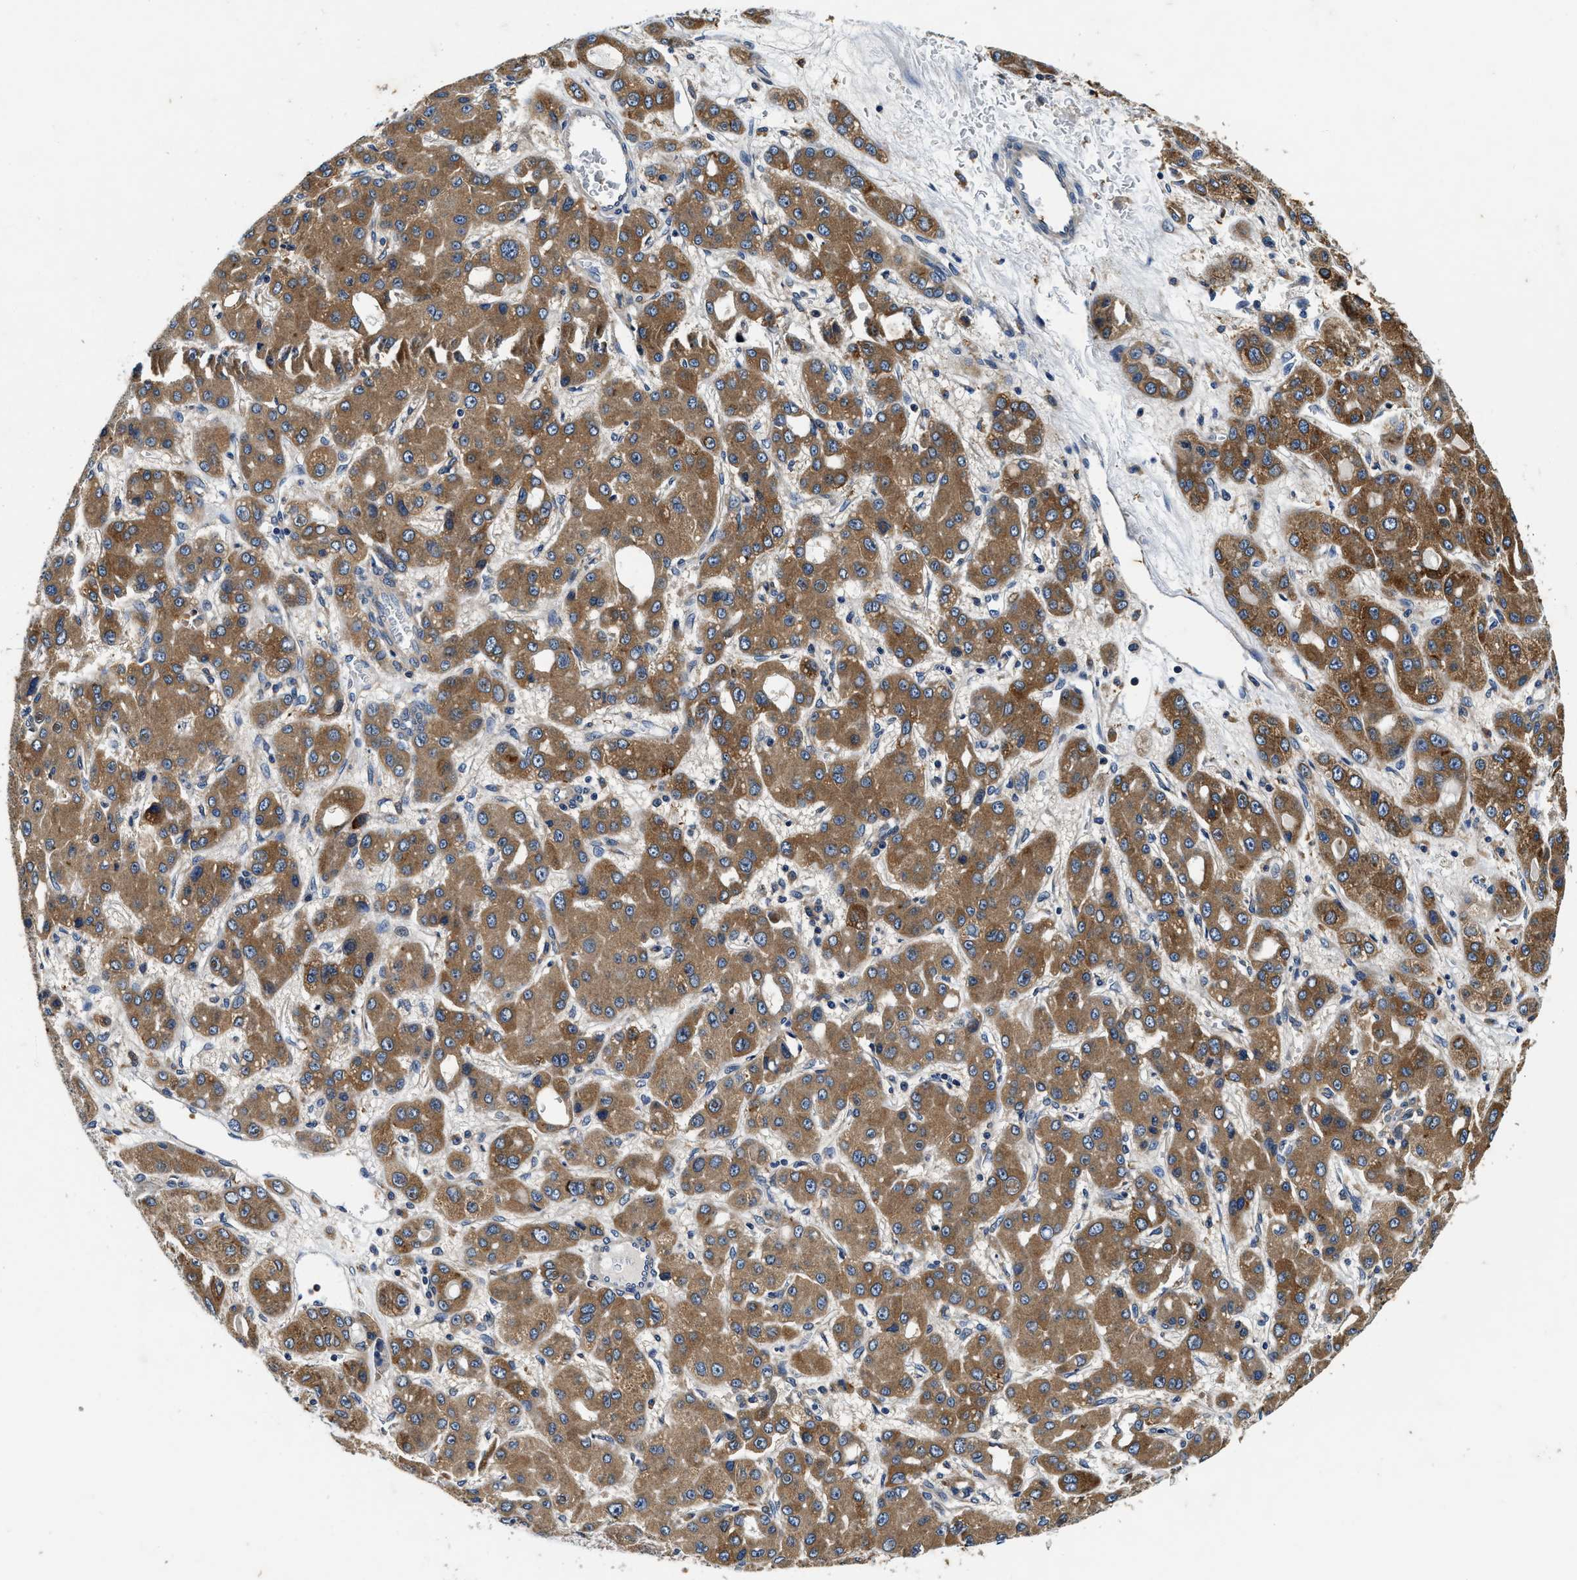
{"staining": {"intensity": "moderate", "quantity": ">75%", "location": "cytoplasmic/membranous"}, "tissue": "liver cancer", "cell_type": "Tumor cells", "image_type": "cancer", "snomed": [{"axis": "morphology", "description": "Carcinoma, Hepatocellular, NOS"}, {"axis": "topography", "description": "Liver"}], "caption": "Liver cancer (hepatocellular carcinoma) stained for a protein demonstrates moderate cytoplasmic/membranous positivity in tumor cells. (DAB IHC with brightfield microscopy, high magnification).", "gene": "PI4KB", "patient": {"sex": "male", "age": 55}}